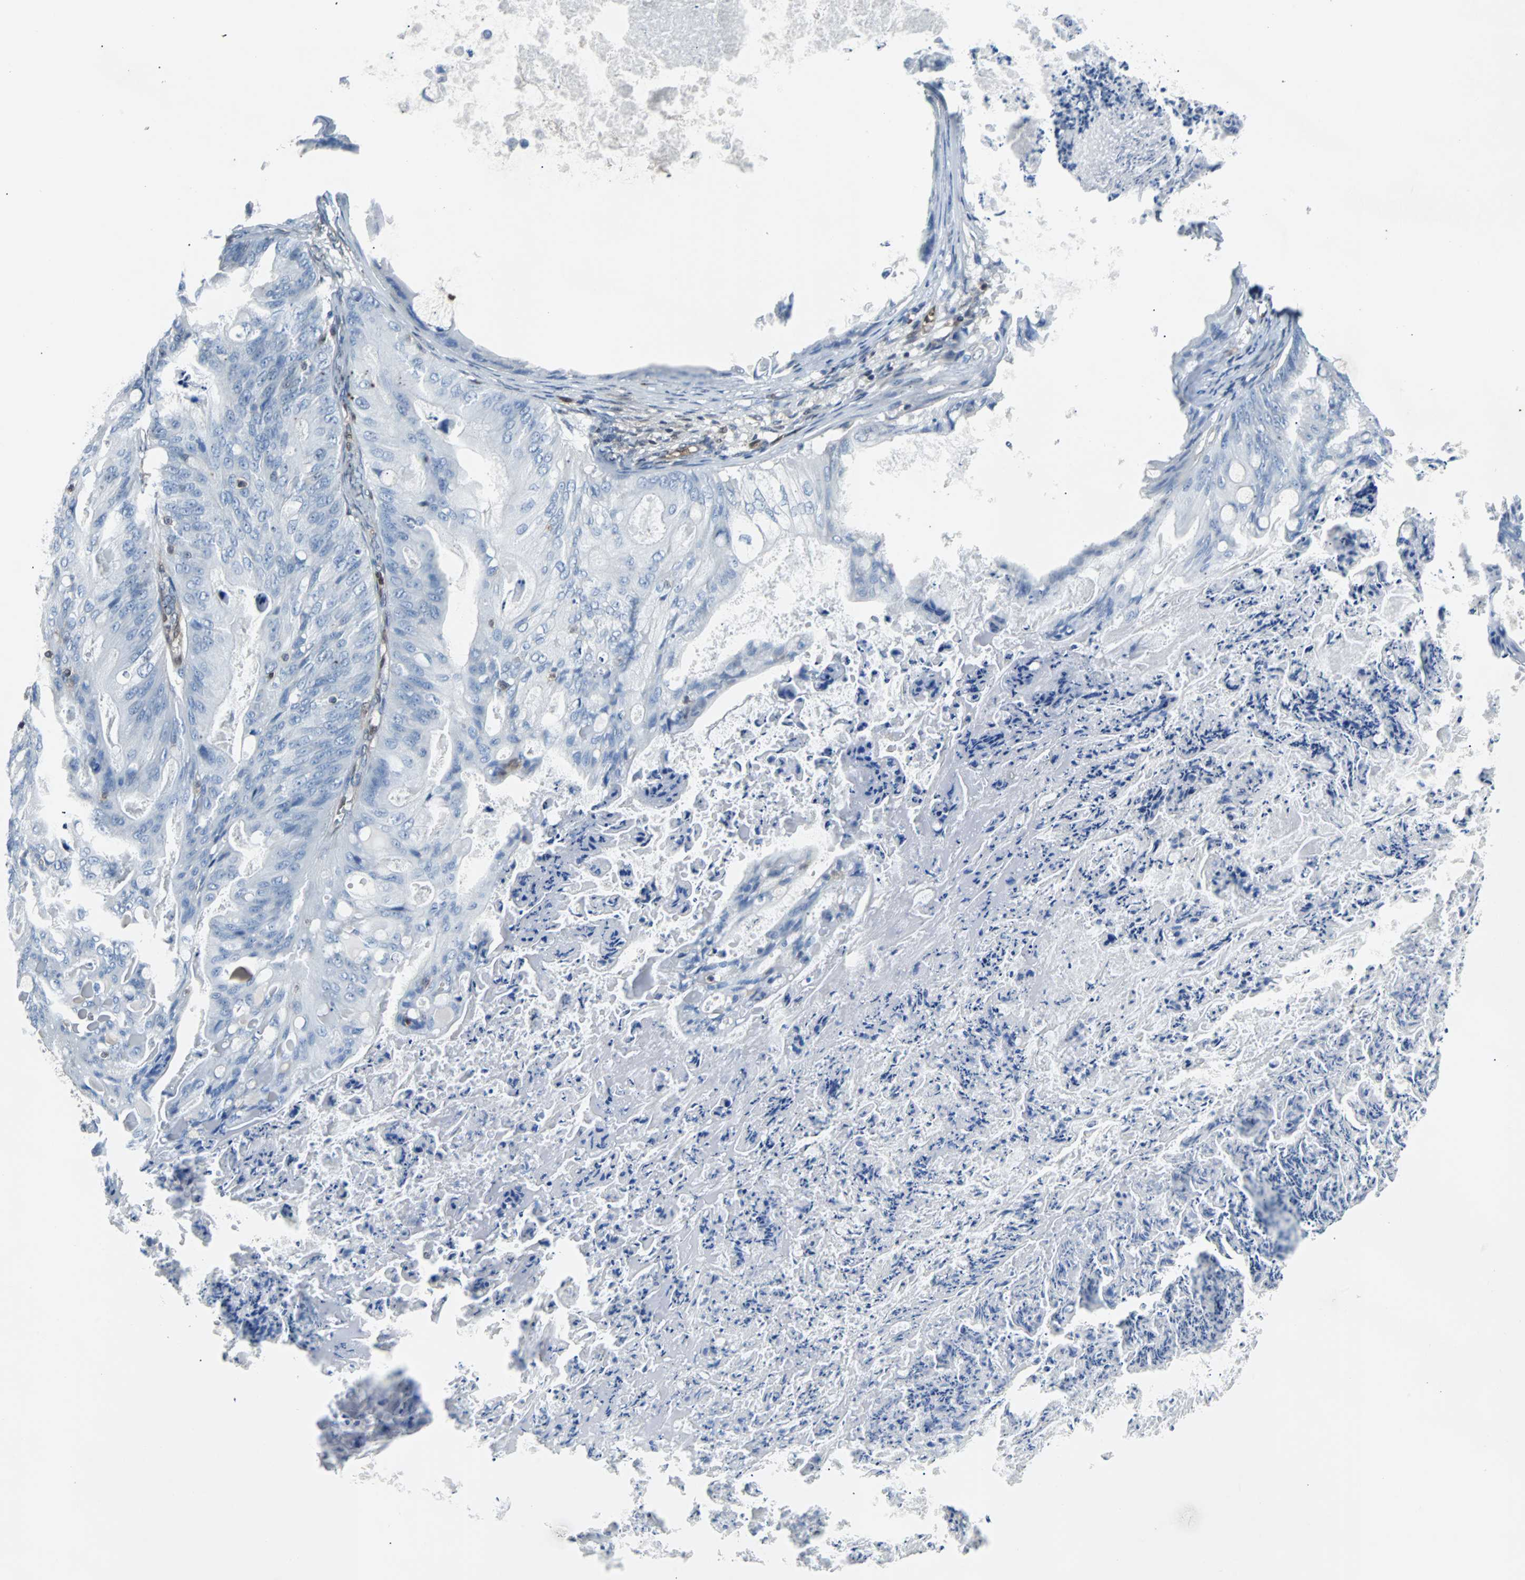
{"staining": {"intensity": "negative", "quantity": "none", "location": "none"}, "tissue": "ovarian cancer", "cell_type": "Tumor cells", "image_type": "cancer", "snomed": [{"axis": "morphology", "description": "Cystadenocarcinoma, mucinous, NOS"}, {"axis": "topography", "description": "Ovary"}], "caption": "A micrograph of ovarian mucinous cystadenocarcinoma stained for a protein shows no brown staining in tumor cells. Brightfield microscopy of immunohistochemistry stained with DAB (3,3'-diaminobenzidine) (brown) and hematoxylin (blue), captured at high magnification.", "gene": "MAP2K6", "patient": {"sex": "female", "age": 36}}